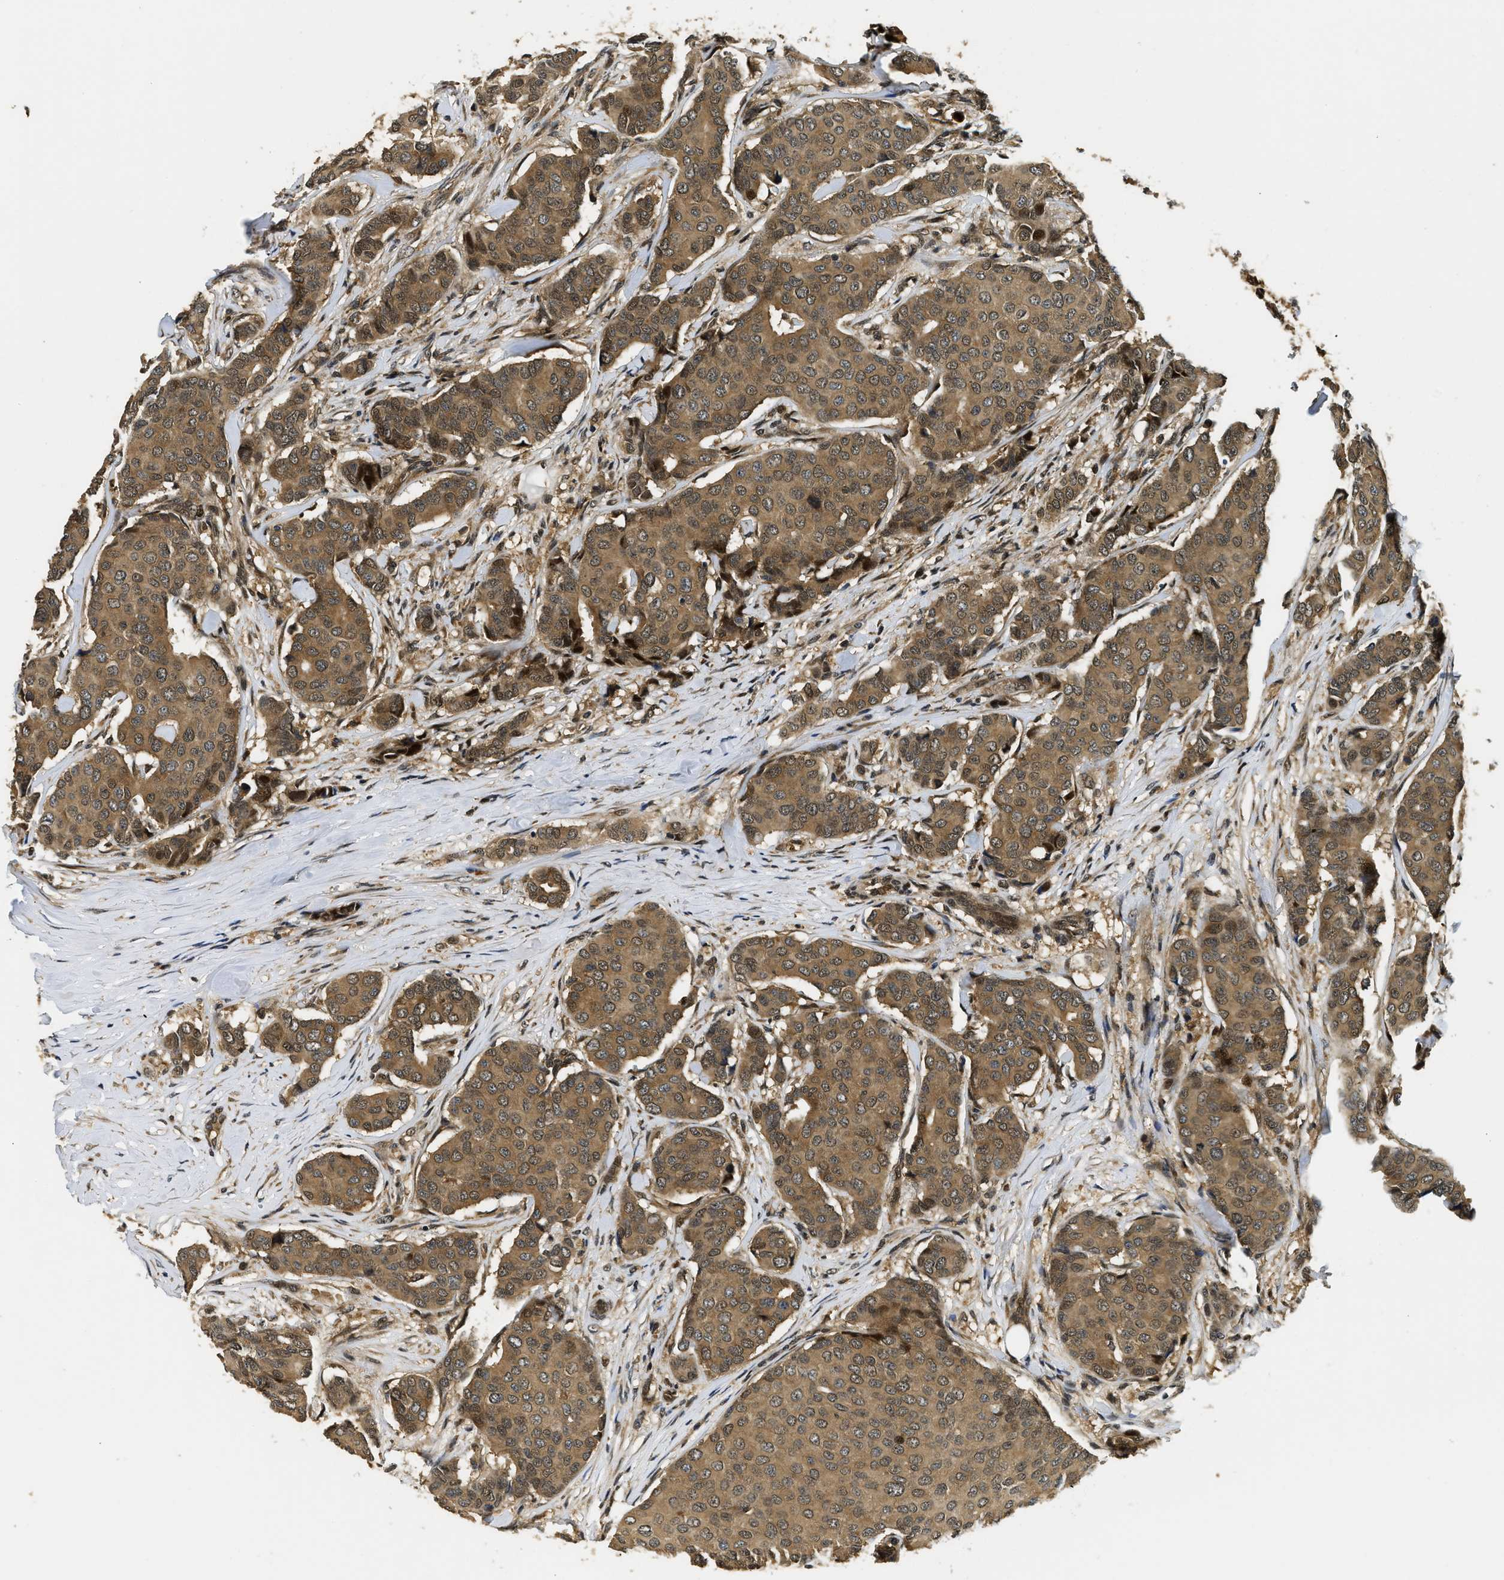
{"staining": {"intensity": "moderate", "quantity": ">75%", "location": "cytoplasmic/membranous,nuclear"}, "tissue": "breast cancer", "cell_type": "Tumor cells", "image_type": "cancer", "snomed": [{"axis": "morphology", "description": "Duct carcinoma"}, {"axis": "topography", "description": "Breast"}], "caption": "Human breast intraductal carcinoma stained with a protein marker demonstrates moderate staining in tumor cells.", "gene": "ADSL", "patient": {"sex": "female", "age": 75}}